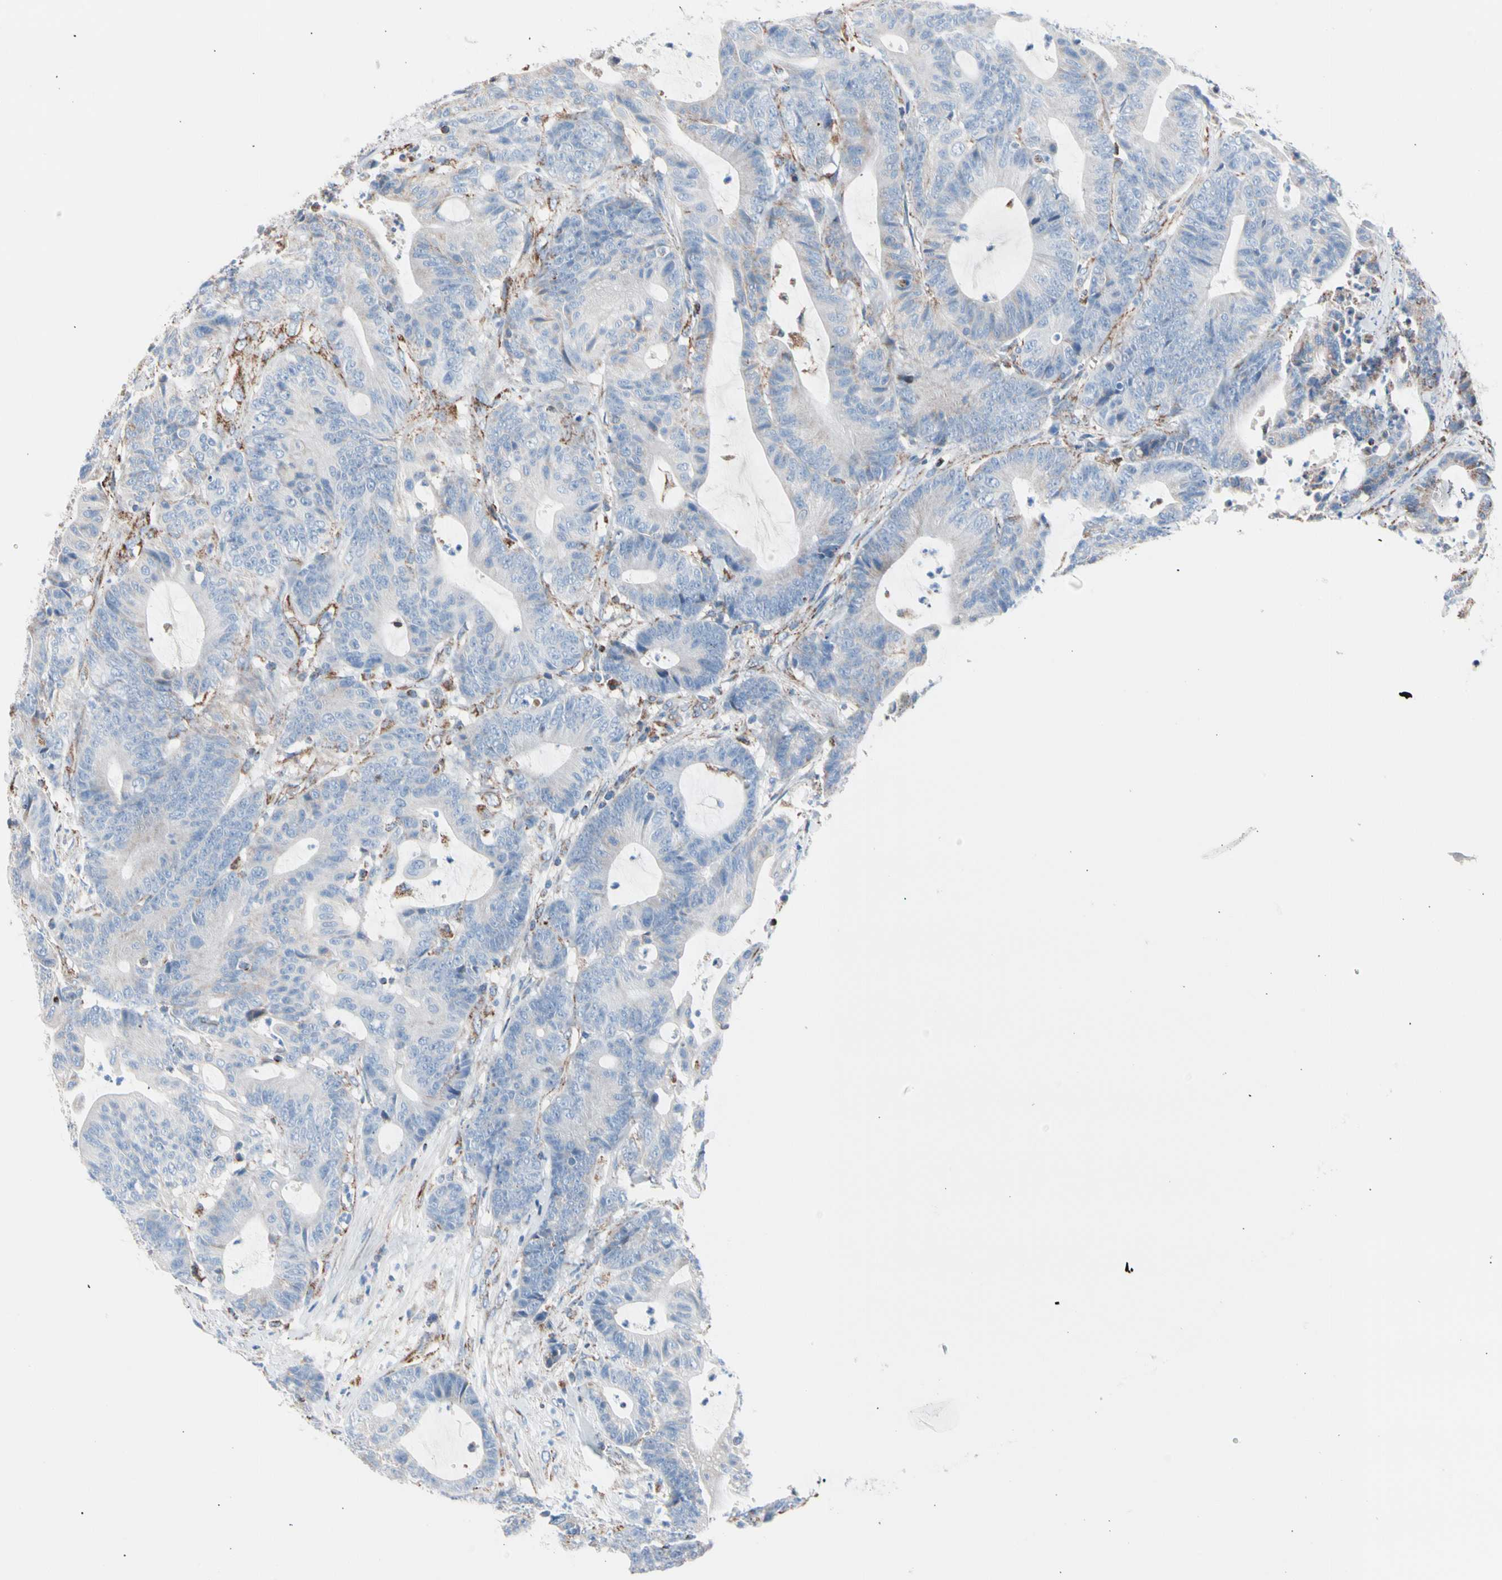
{"staining": {"intensity": "weak", "quantity": "<25%", "location": "cytoplasmic/membranous"}, "tissue": "colorectal cancer", "cell_type": "Tumor cells", "image_type": "cancer", "snomed": [{"axis": "morphology", "description": "Adenocarcinoma, NOS"}, {"axis": "topography", "description": "Colon"}], "caption": "Immunohistochemistry (IHC) of human colorectal cancer (adenocarcinoma) shows no staining in tumor cells.", "gene": "HK1", "patient": {"sex": "female", "age": 84}}